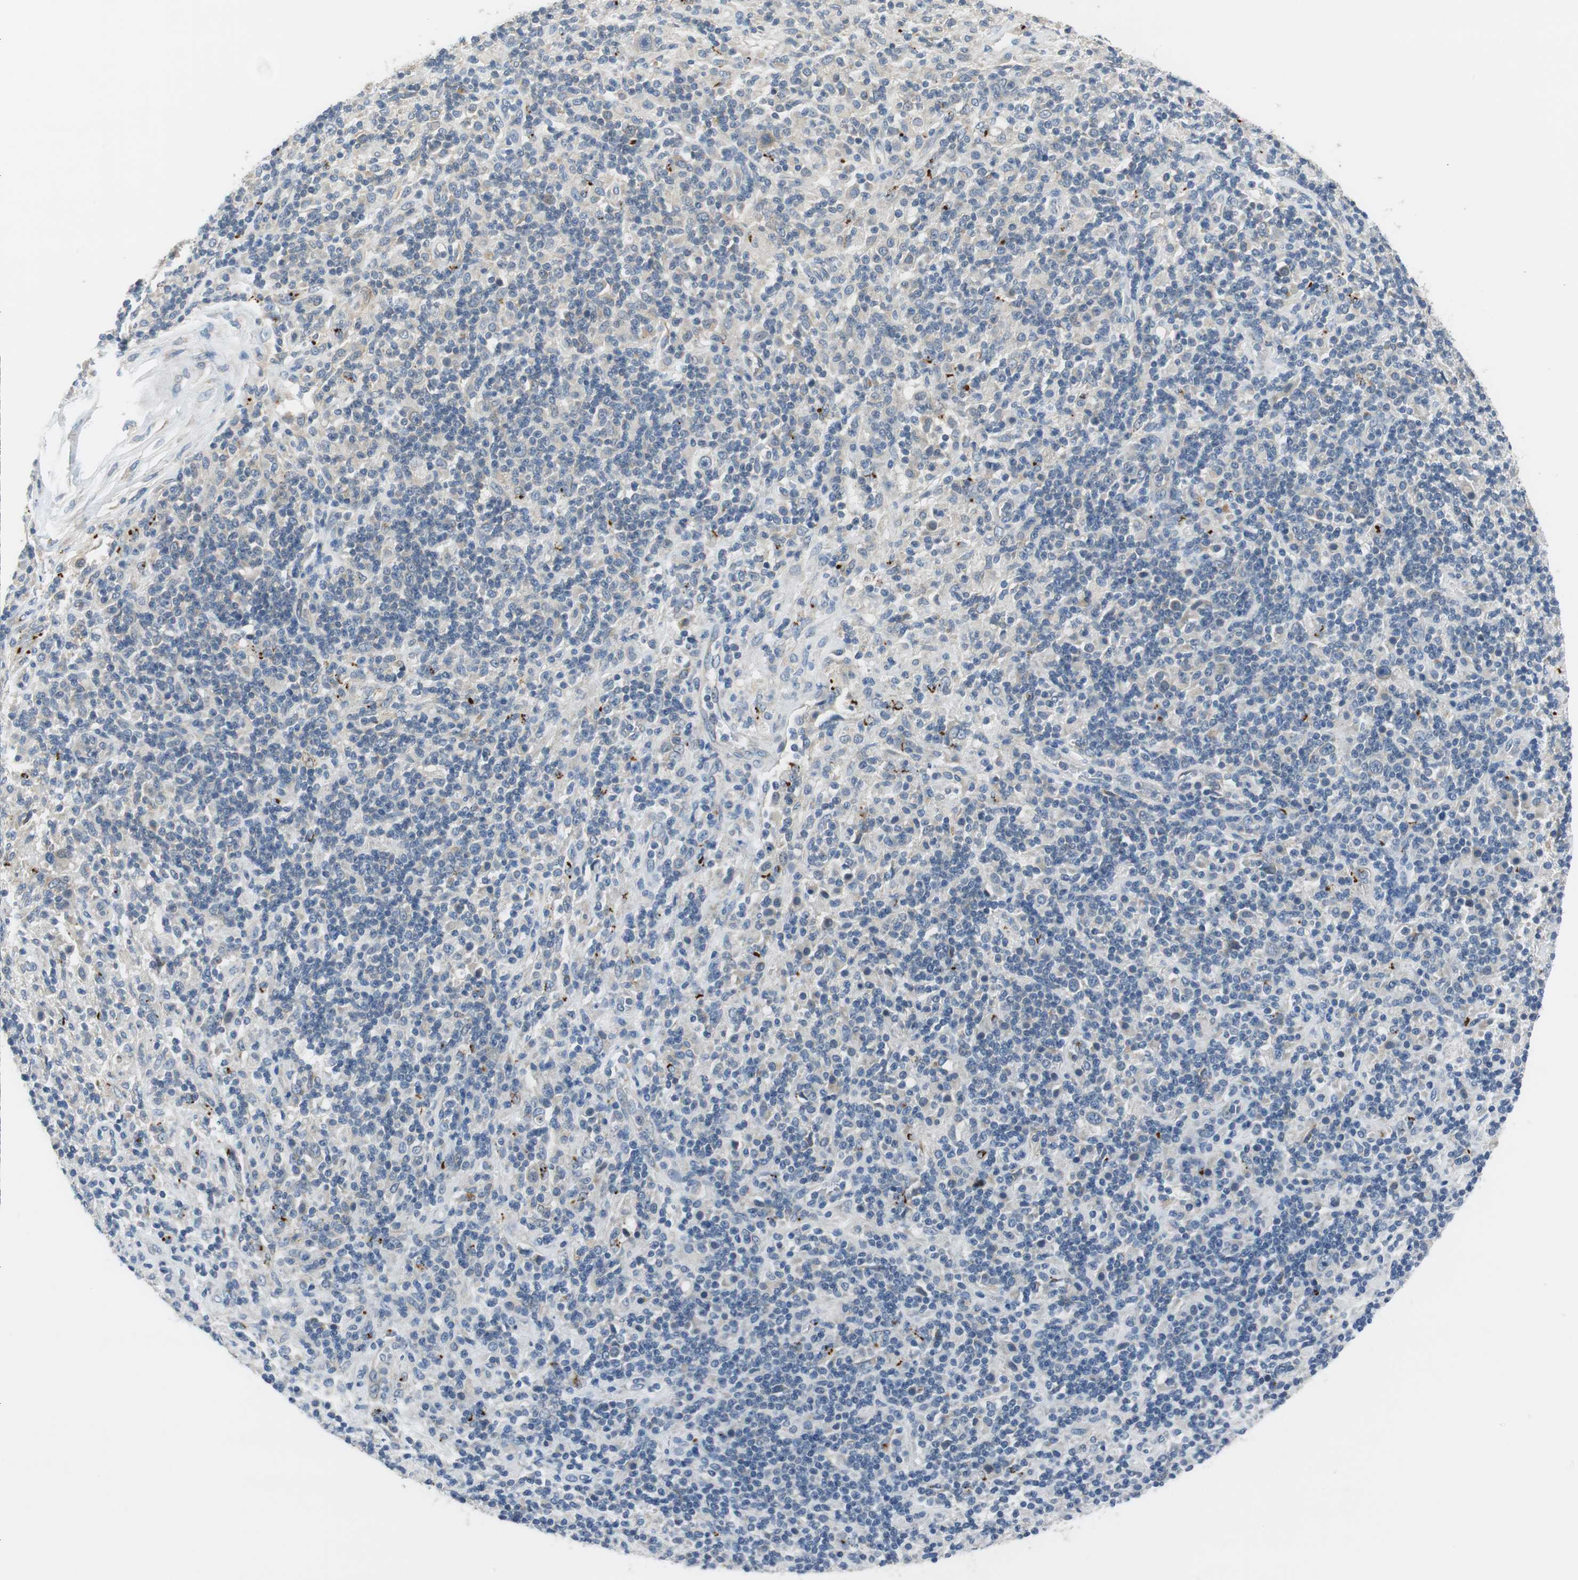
{"staining": {"intensity": "negative", "quantity": "none", "location": "none"}, "tissue": "lymphoma", "cell_type": "Tumor cells", "image_type": "cancer", "snomed": [{"axis": "morphology", "description": "Hodgkin's disease, NOS"}, {"axis": "topography", "description": "Lymph node"}], "caption": "IHC image of lymphoma stained for a protein (brown), which exhibits no staining in tumor cells. (Brightfield microscopy of DAB (3,3'-diaminobenzidine) immunohistochemistry (IHC) at high magnification).", "gene": "FADS2", "patient": {"sex": "male", "age": 70}}